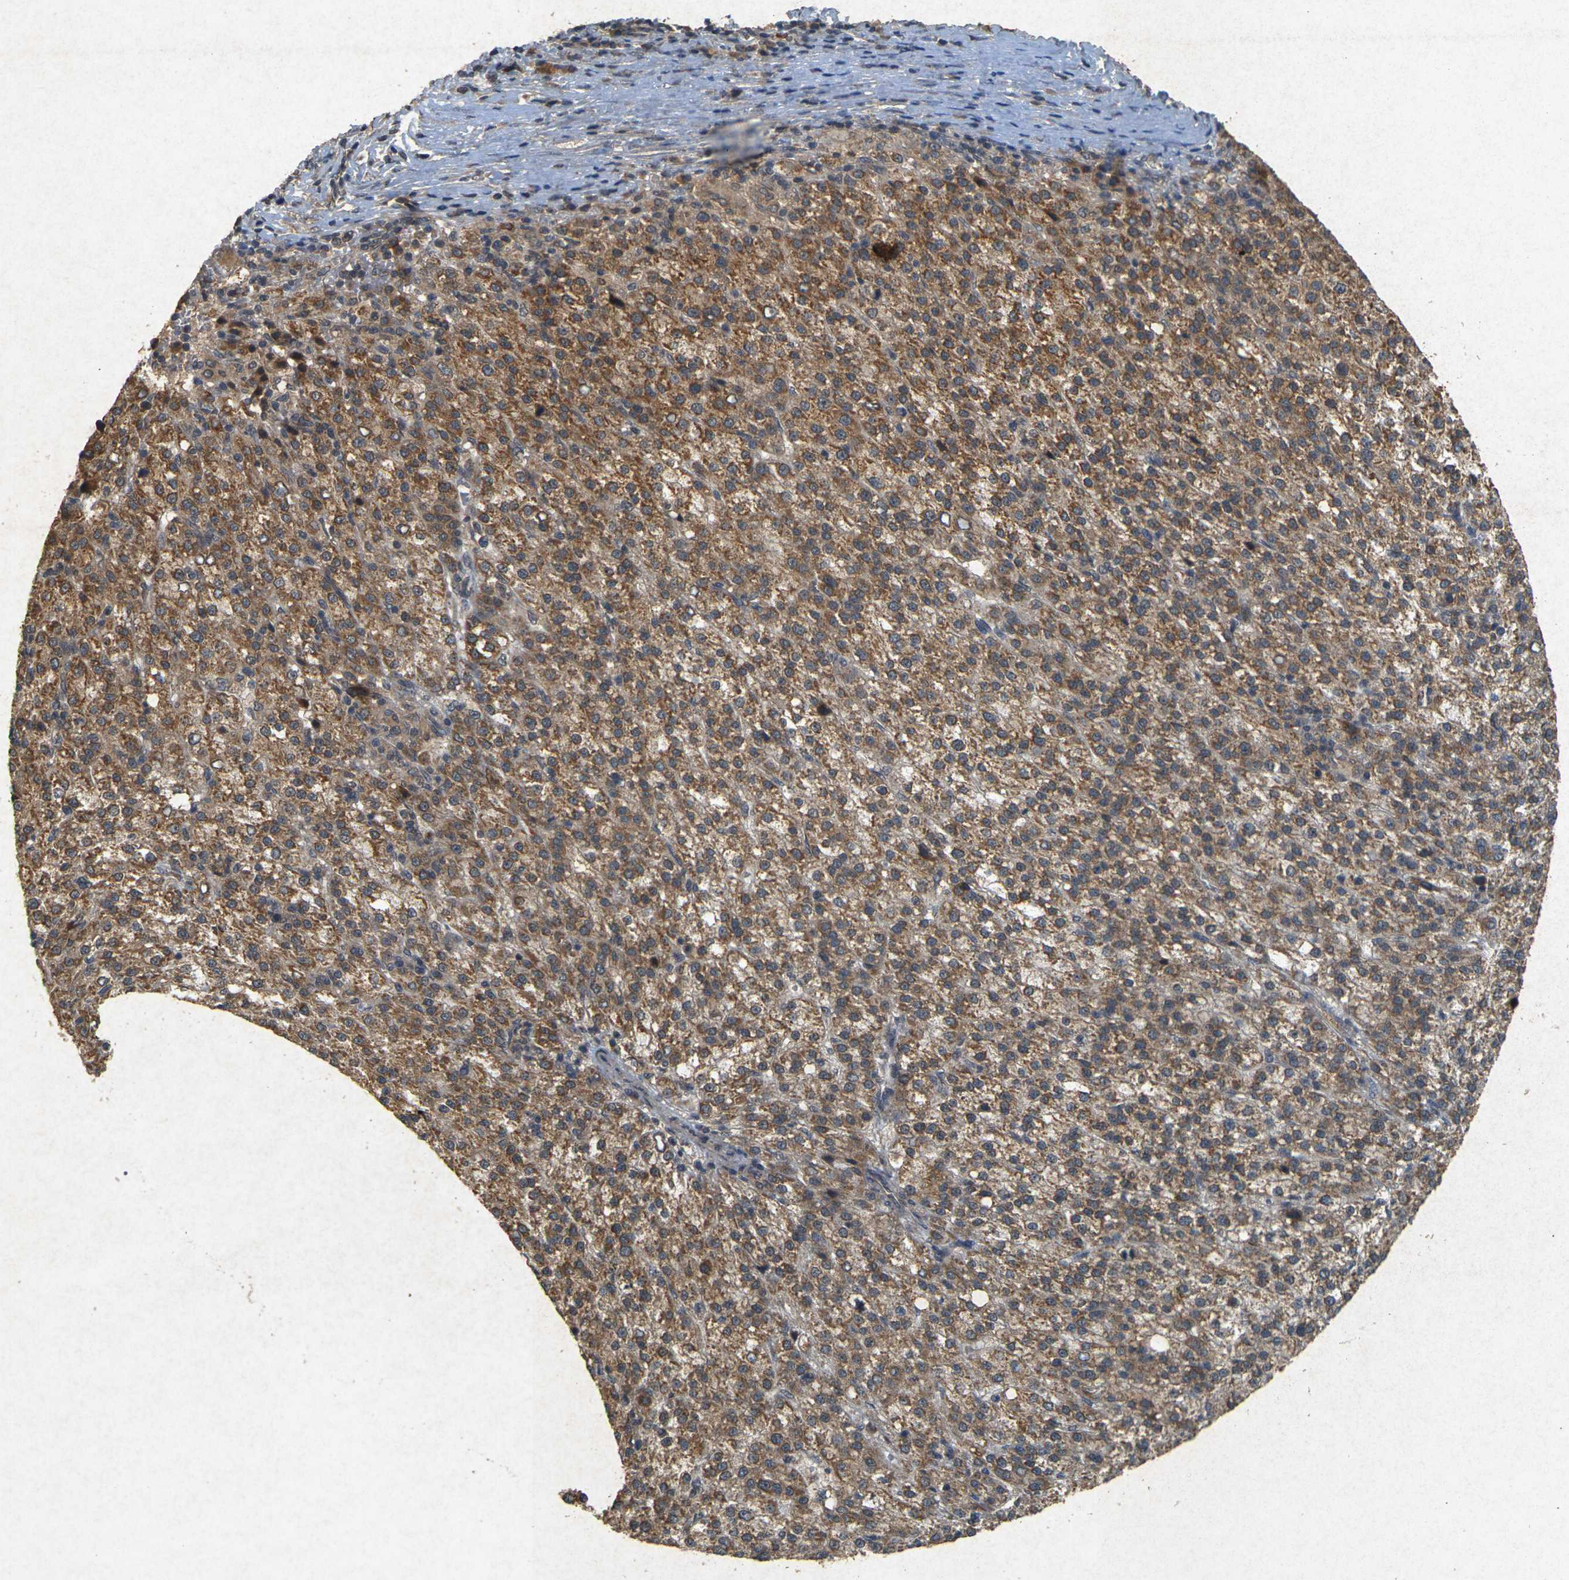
{"staining": {"intensity": "moderate", "quantity": ">75%", "location": "cytoplasmic/membranous"}, "tissue": "liver cancer", "cell_type": "Tumor cells", "image_type": "cancer", "snomed": [{"axis": "morphology", "description": "Carcinoma, Hepatocellular, NOS"}, {"axis": "topography", "description": "Liver"}], "caption": "Immunohistochemical staining of human liver hepatocellular carcinoma reveals moderate cytoplasmic/membranous protein expression in about >75% of tumor cells.", "gene": "ERN1", "patient": {"sex": "female", "age": 58}}